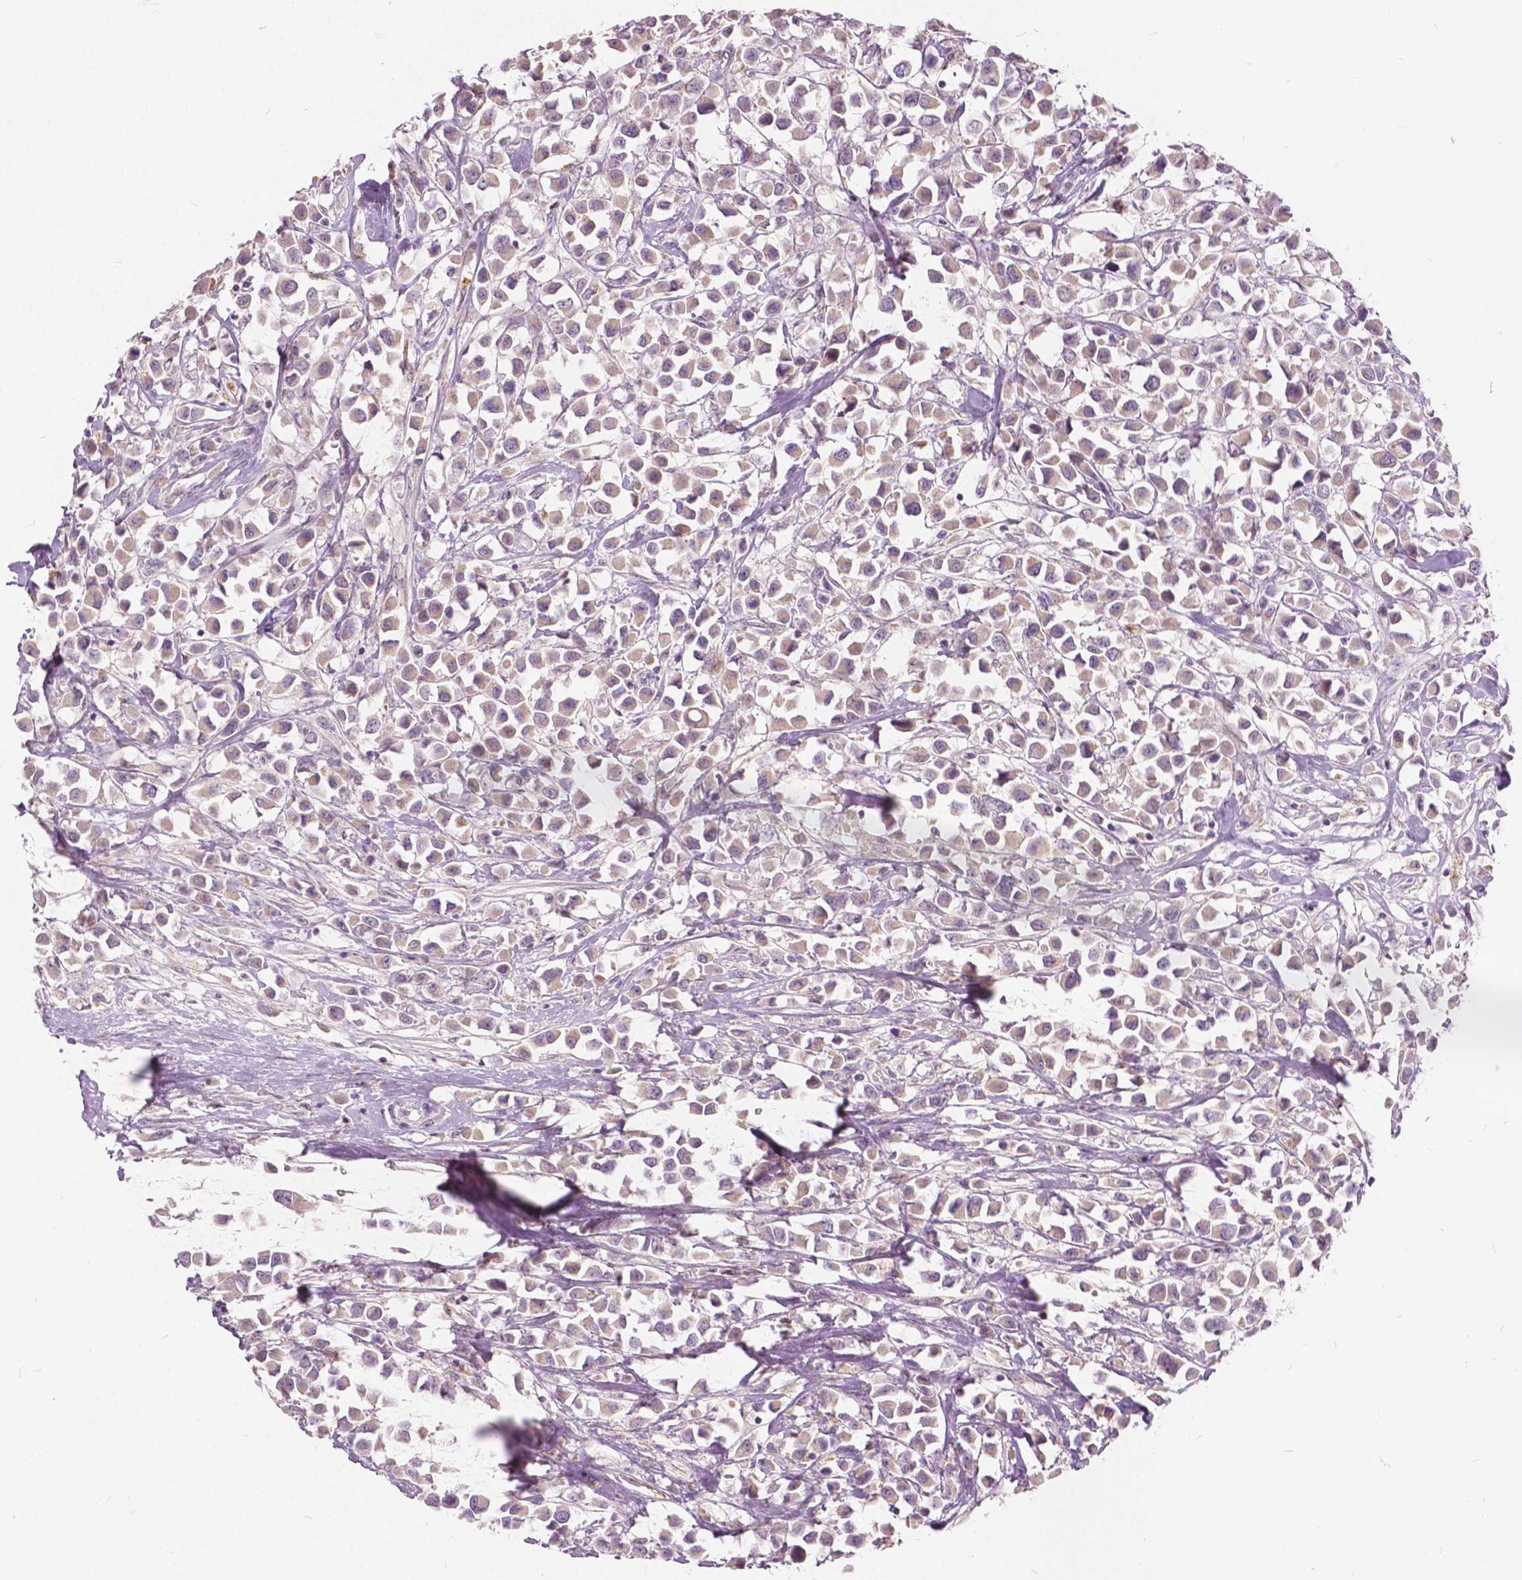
{"staining": {"intensity": "weak", "quantity": "25%-75%", "location": "cytoplasmic/membranous"}, "tissue": "breast cancer", "cell_type": "Tumor cells", "image_type": "cancer", "snomed": [{"axis": "morphology", "description": "Duct carcinoma"}, {"axis": "topography", "description": "Breast"}], "caption": "Immunohistochemistry (IHC) image of infiltrating ductal carcinoma (breast) stained for a protein (brown), which exhibits low levels of weak cytoplasmic/membranous staining in about 25%-75% of tumor cells.", "gene": "DLX6", "patient": {"sex": "female", "age": 61}}